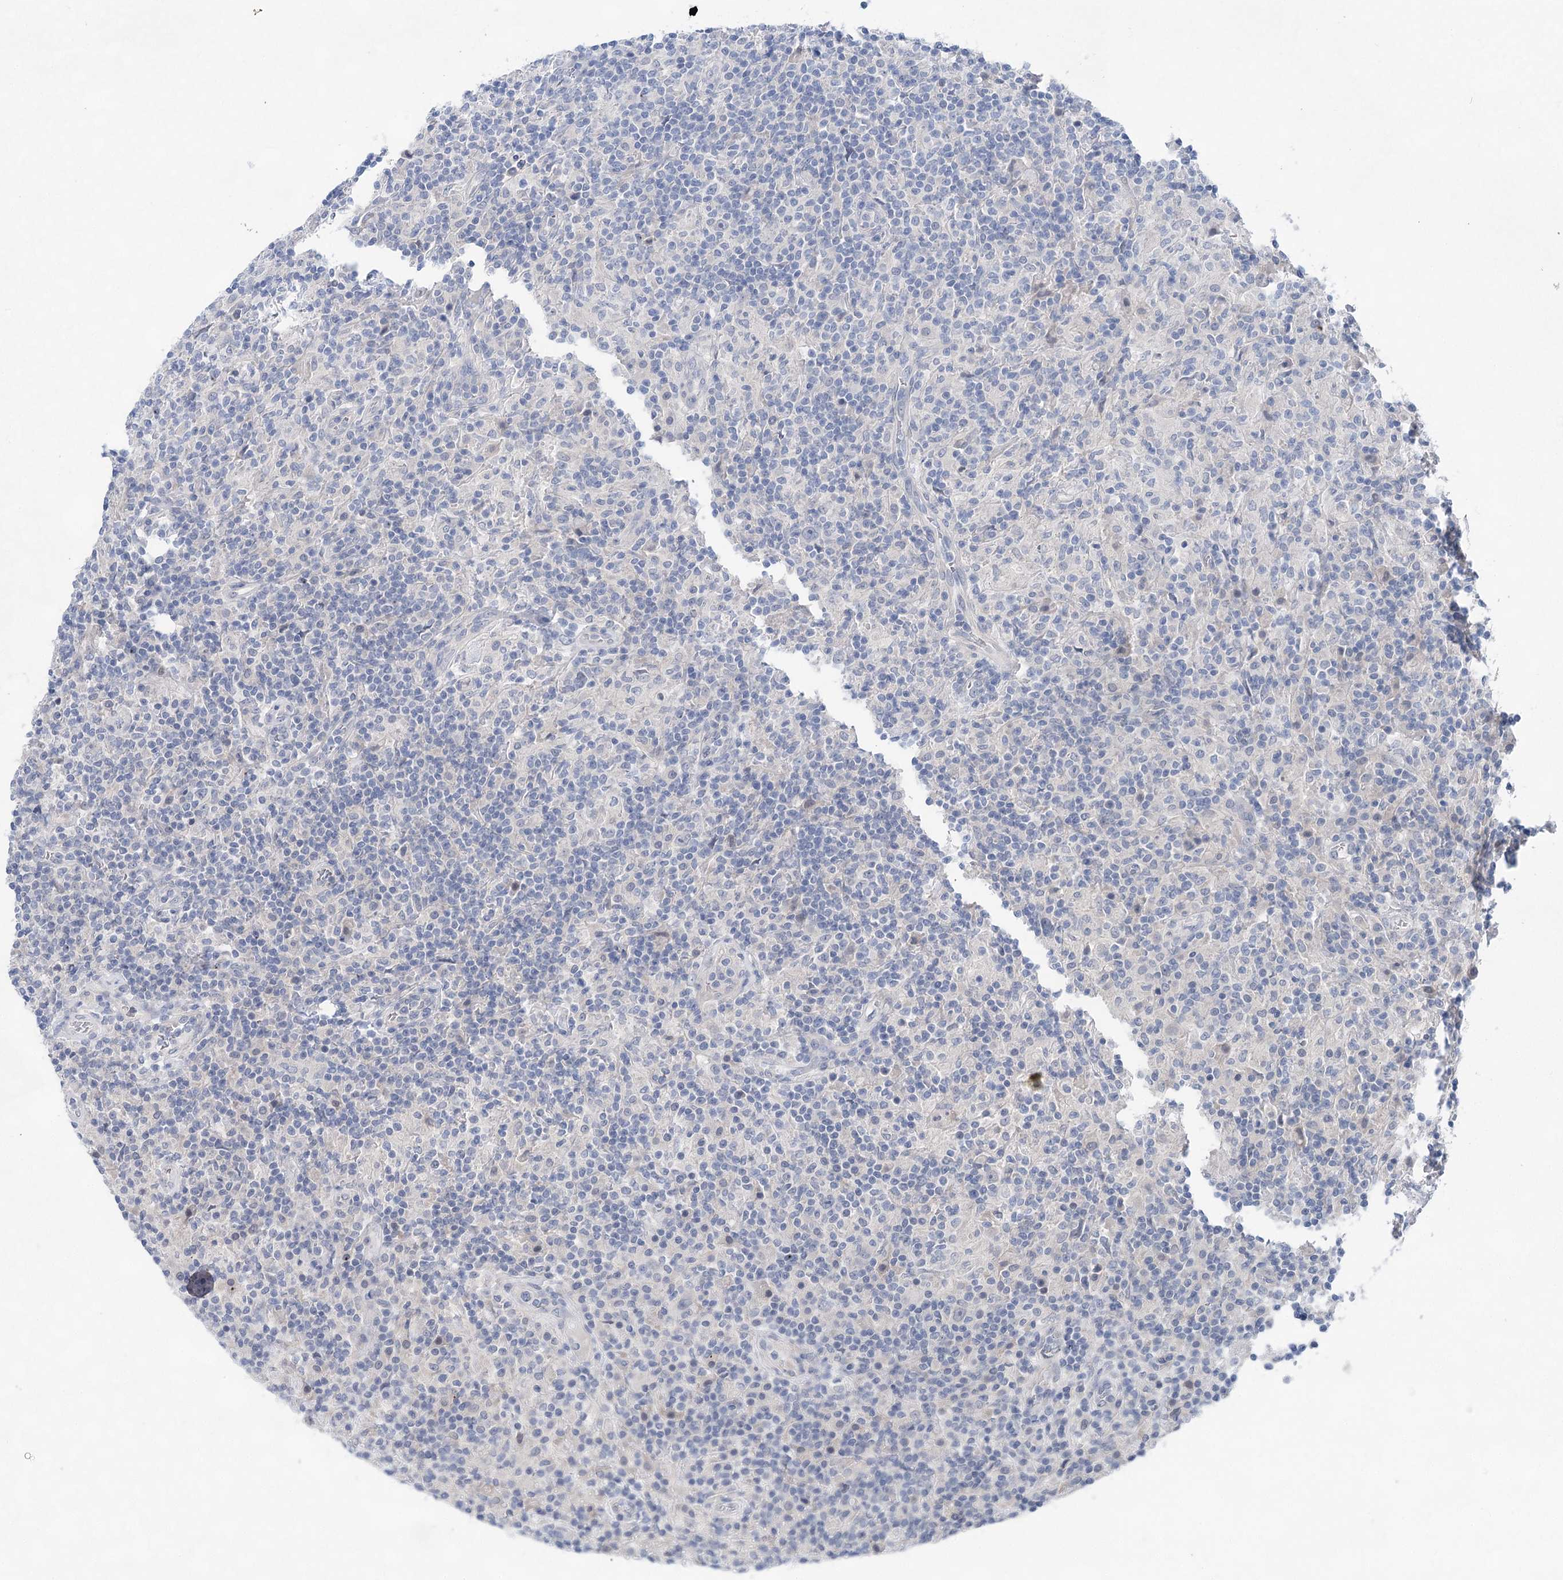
{"staining": {"intensity": "negative", "quantity": "none", "location": "none"}, "tissue": "lymphoma", "cell_type": "Tumor cells", "image_type": "cancer", "snomed": [{"axis": "morphology", "description": "Hodgkin's disease, NOS"}, {"axis": "topography", "description": "Lymph node"}], "caption": "High magnification brightfield microscopy of lymphoma stained with DAB (3,3'-diaminobenzidine) (brown) and counterstained with hematoxylin (blue): tumor cells show no significant expression. (DAB immunohistochemistry (IHC), high magnification).", "gene": "LALBA", "patient": {"sex": "male", "age": 70}}